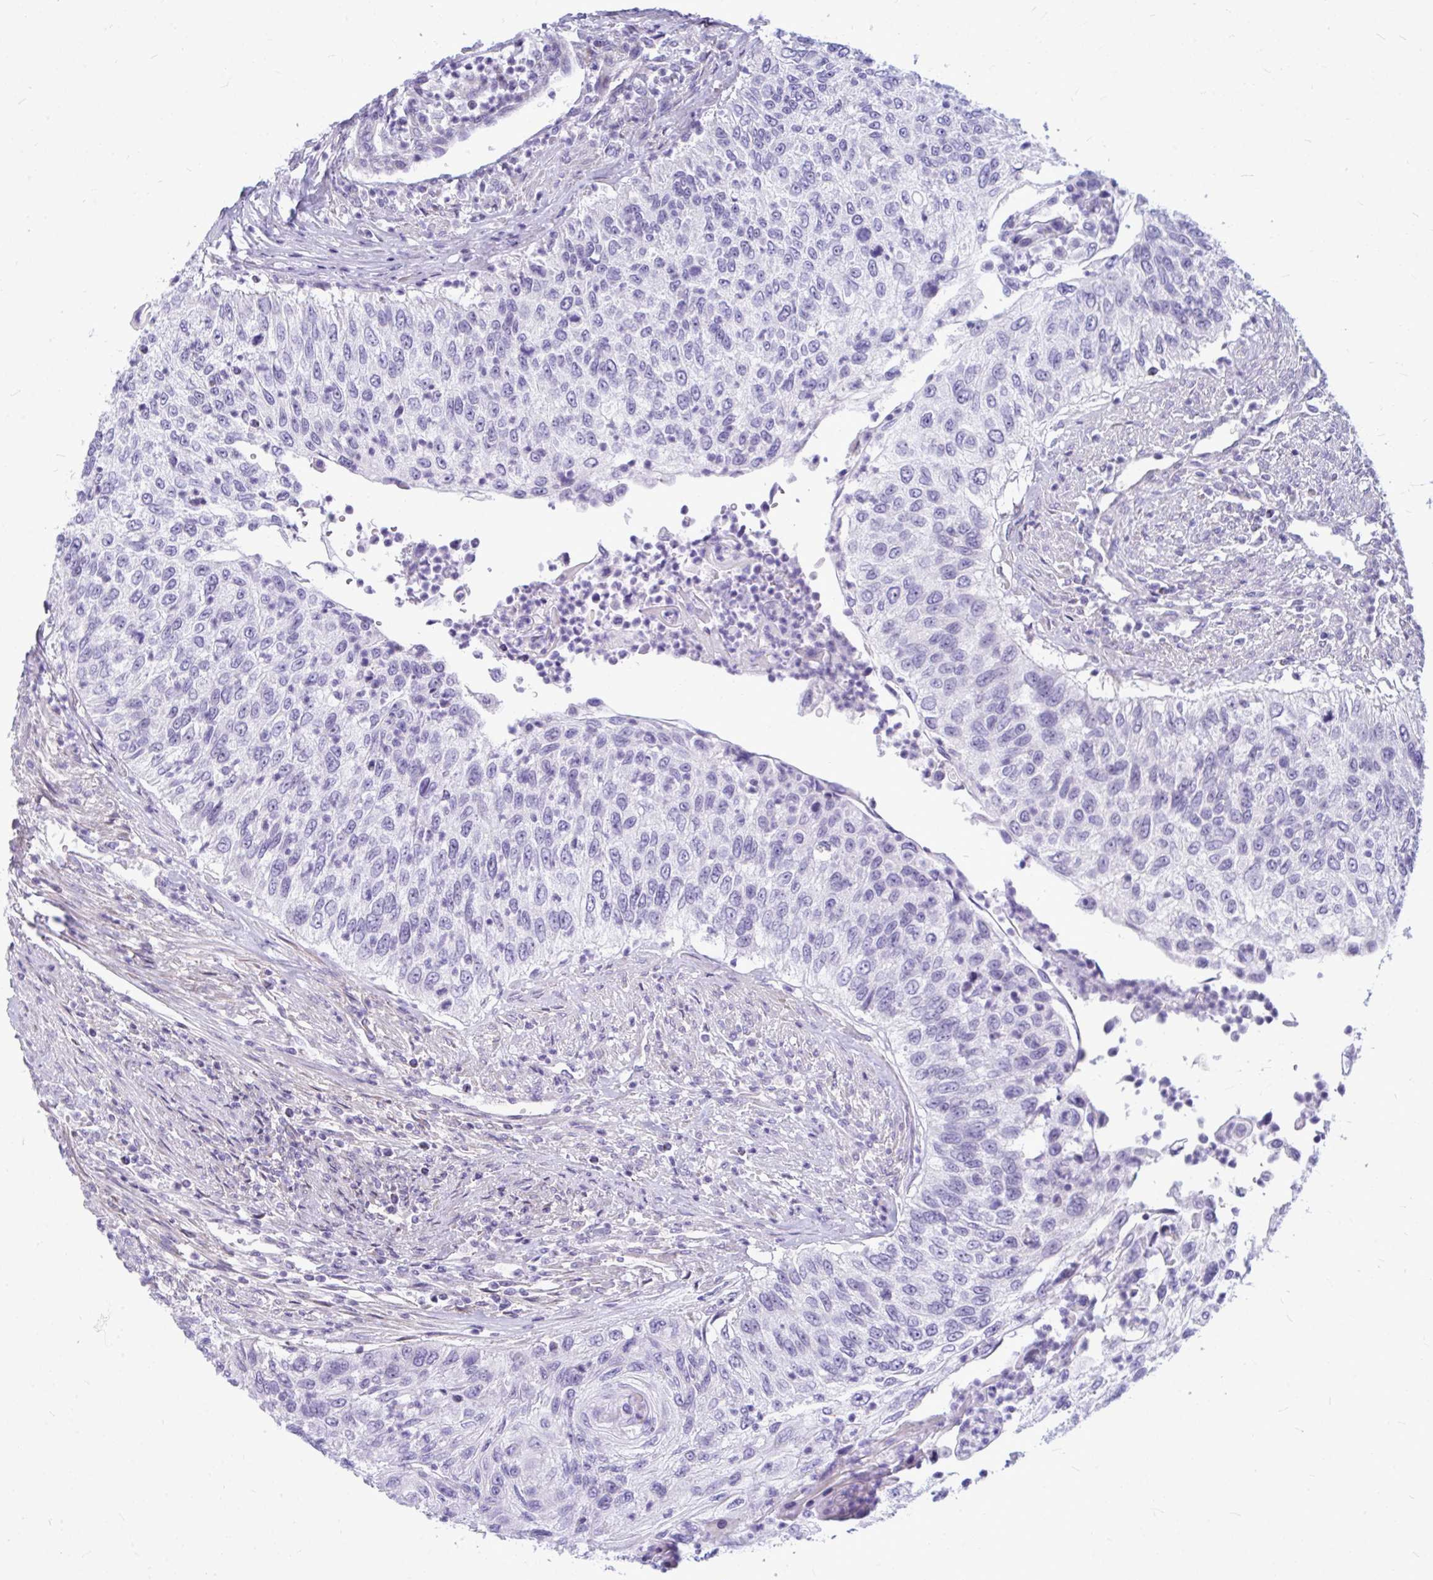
{"staining": {"intensity": "negative", "quantity": "none", "location": "none"}, "tissue": "urothelial cancer", "cell_type": "Tumor cells", "image_type": "cancer", "snomed": [{"axis": "morphology", "description": "Urothelial carcinoma, High grade"}, {"axis": "topography", "description": "Urinary bladder"}], "caption": "High-grade urothelial carcinoma was stained to show a protein in brown. There is no significant staining in tumor cells.", "gene": "ZSCAN25", "patient": {"sex": "female", "age": 60}}